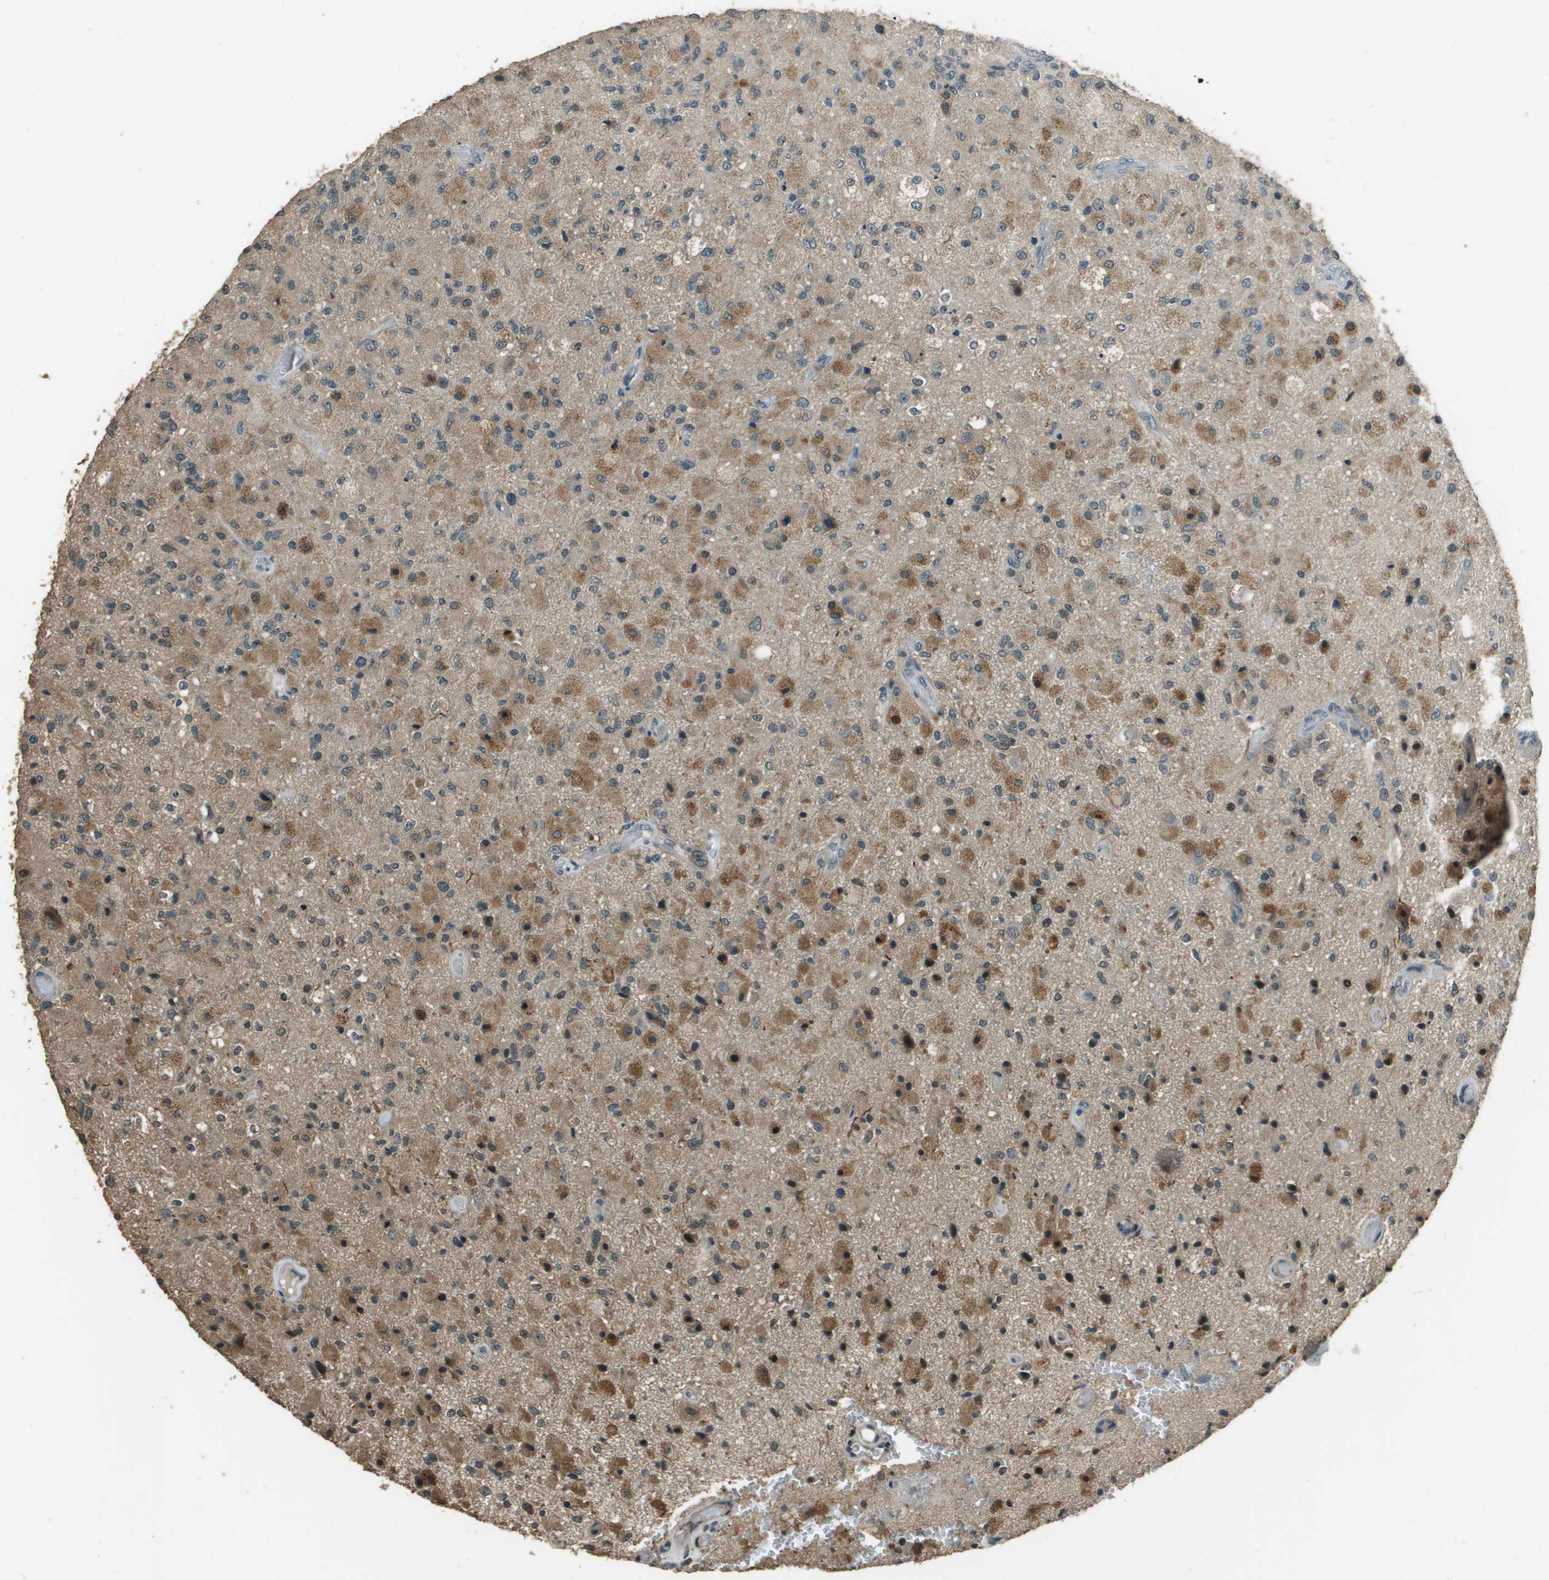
{"staining": {"intensity": "moderate", "quantity": ">75%", "location": "cytoplasmic/membranous"}, "tissue": "glioma", "cell_type": "Tumor cells", "image_type": "cancer", "snomed": [{"axis": "morphology", "description": "Normal tissue, NOS"}, {"axis": "morphology", "description": "Glioma, malignant, High grade"}, {"axis": "topography", "description": "Cerebral cortex"}], "caption": "Protein expression analysis of human glioma reveals moderate cytoplasmic/membranous expression in approximately >75% of tumor cells.", "gene": "SDC3", "patient": {"sex": "male", "age": 77}}